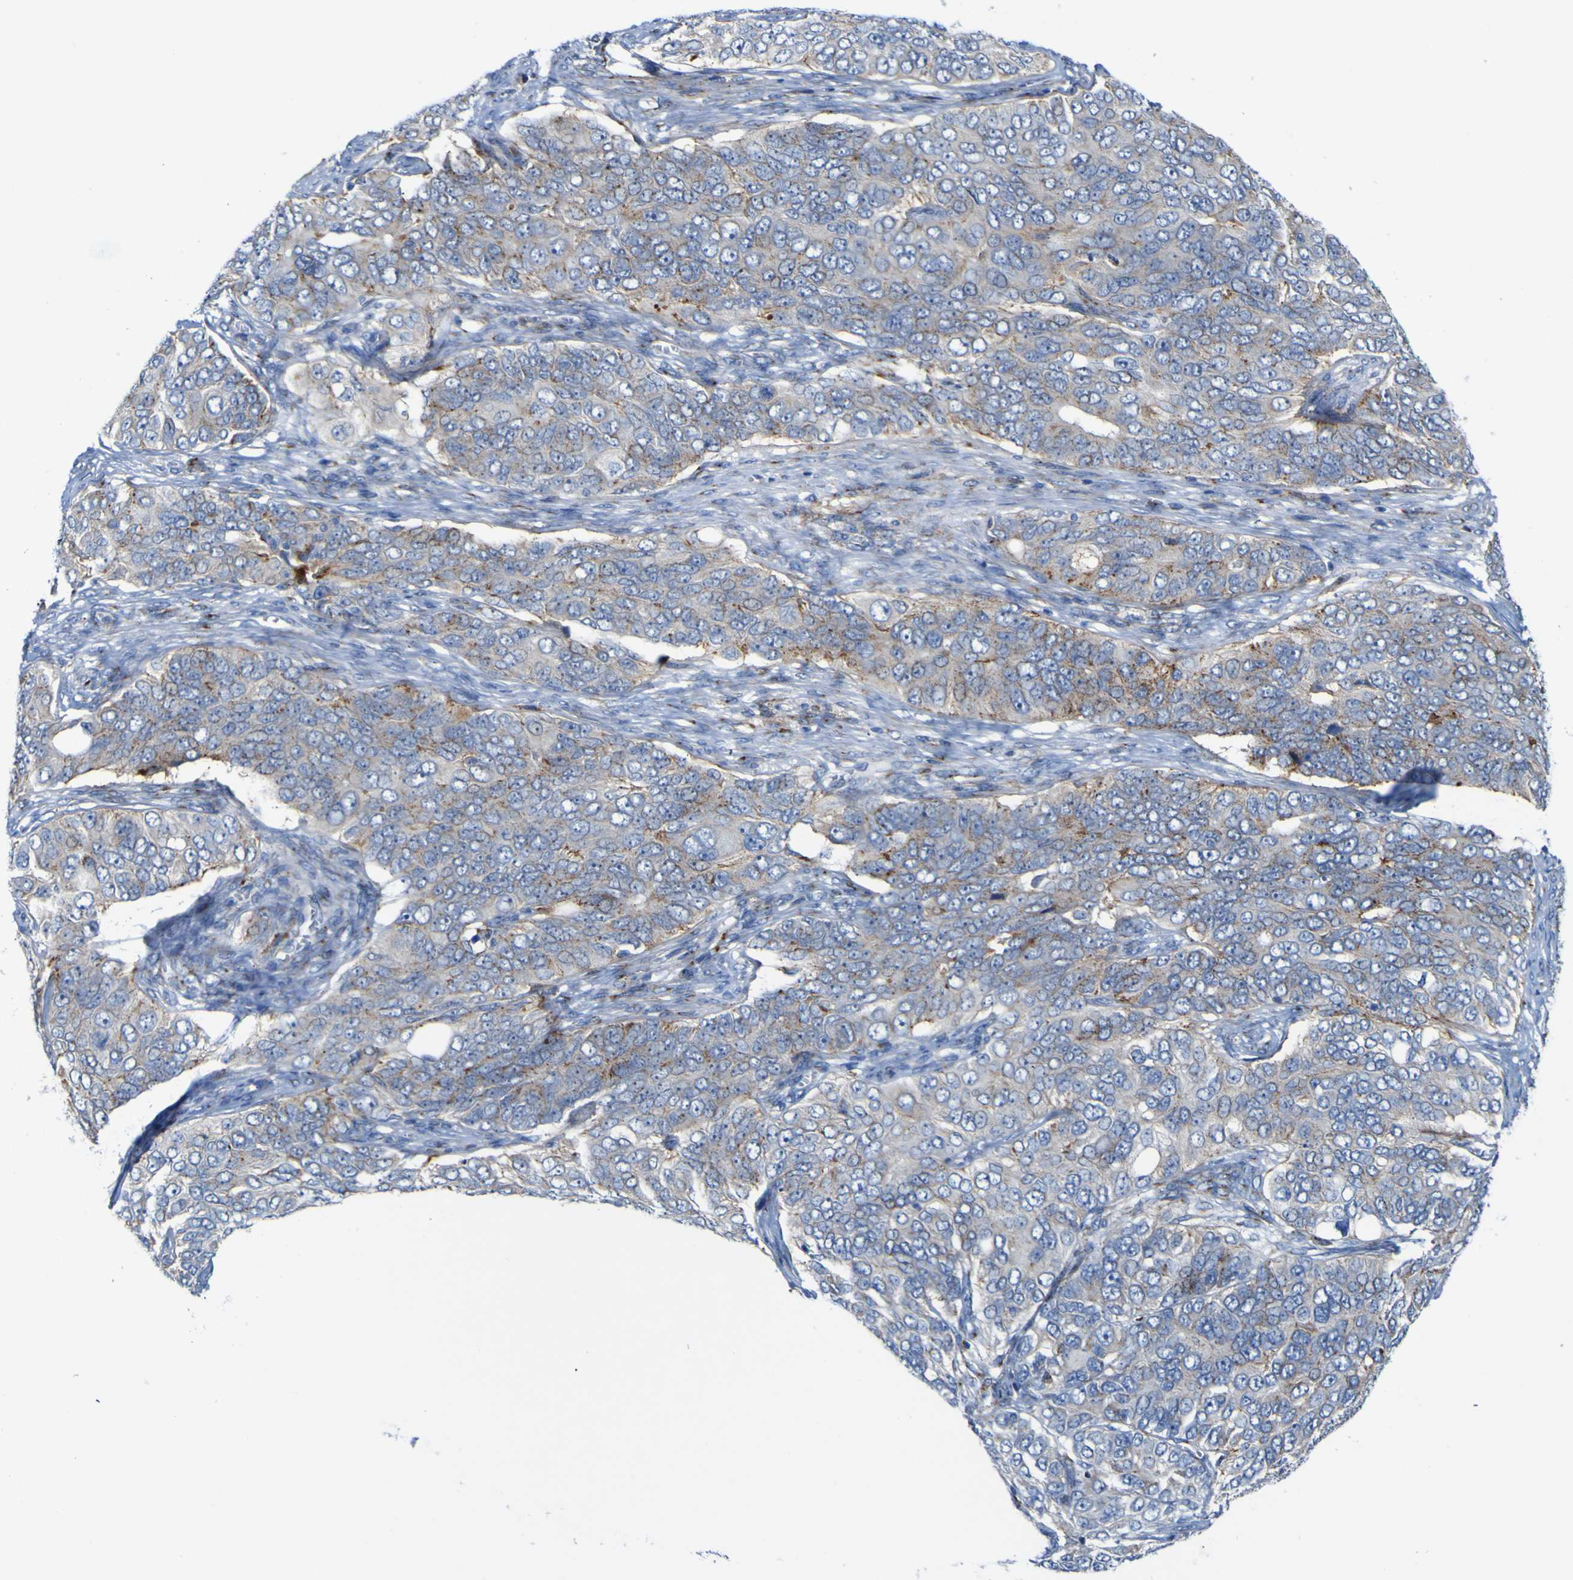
{"staining": {"intensity": "weak", "quantity": "<25%", "location": "cytoplasmic/membranous"}, "tissue": "ovarian cancer", "cell_type": "Tumor cells", "image_type": "cancer", "snomed": [{"axis": "morphology", "description": "Carcinoma, endometroid"}, {"axis": "topography", "description": "Ovary"}], "caption": "There is no significant expression in tumor cells of ovarian endometroid carcinoma. (Stains: DAB (3,3'-diaminobenzidine) immunohistochemistry (IHC) with hematoxylin counter stain, Microscopy: brightfield microscopy at high magnification).", "gene": "PTPRF", "patient": {"sex": "female", "age": 51}}